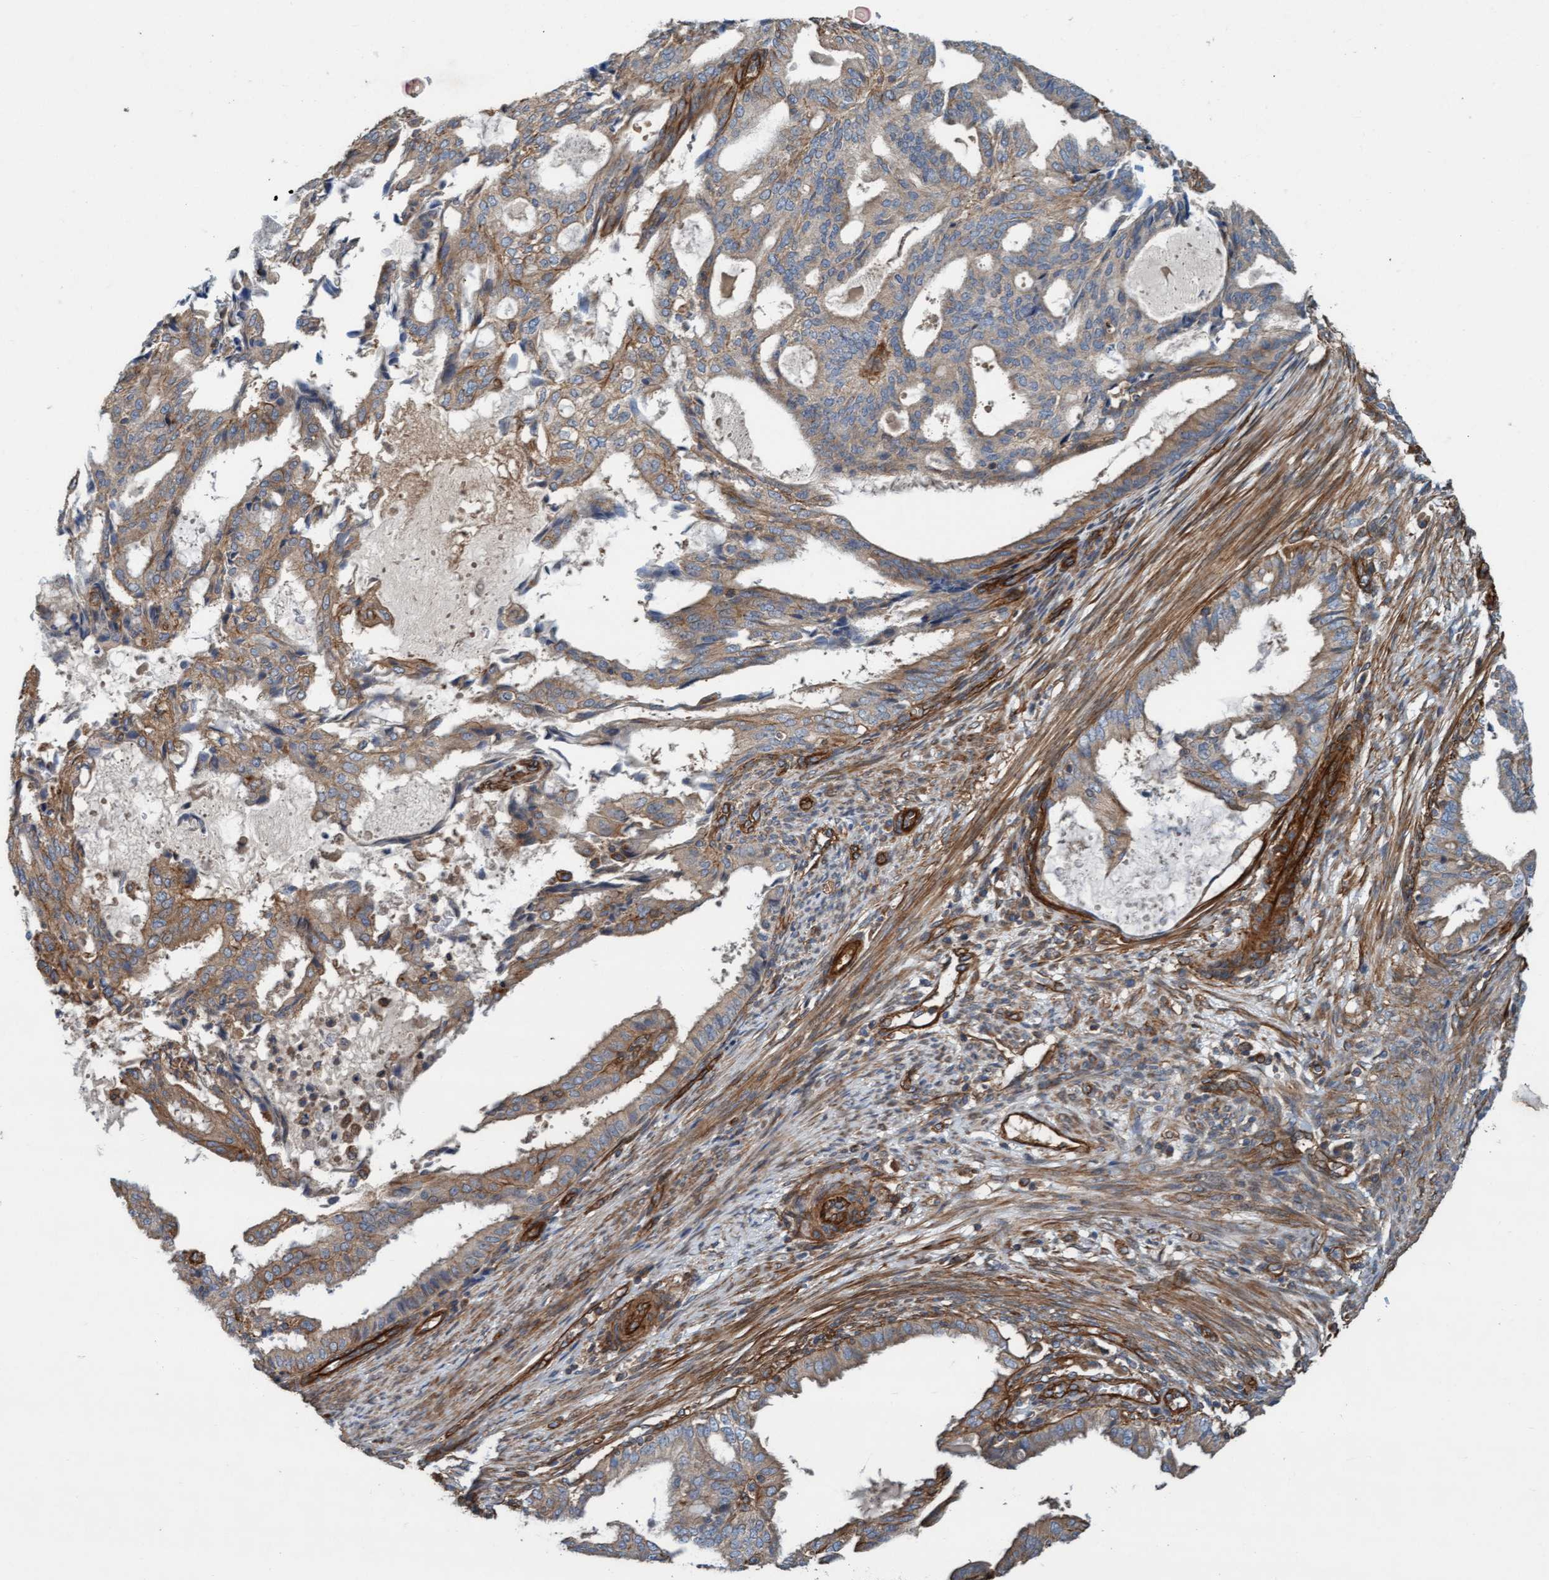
{"staining": {"intensity": "weak", "quantity": ">75%", "location": "cytoplasmic/membranous"}, "tissue": "endometrial cancer", "cell_type": "Tumor cells", "image_type": "cancer", "snomed": [{"axis": "morphology", "description": "Adenocarcinoma, NOS"}, {"axis": "topography", "description": "Endometrium"}], "caption": "About >75% of tumor cells in endometrial cancer display weak cytoplasmic/membranous protein expression as visualized by brown immunohistochemical staining.", "gene": "STXBP4", "patient": {"sex": "female", "age": 58}}